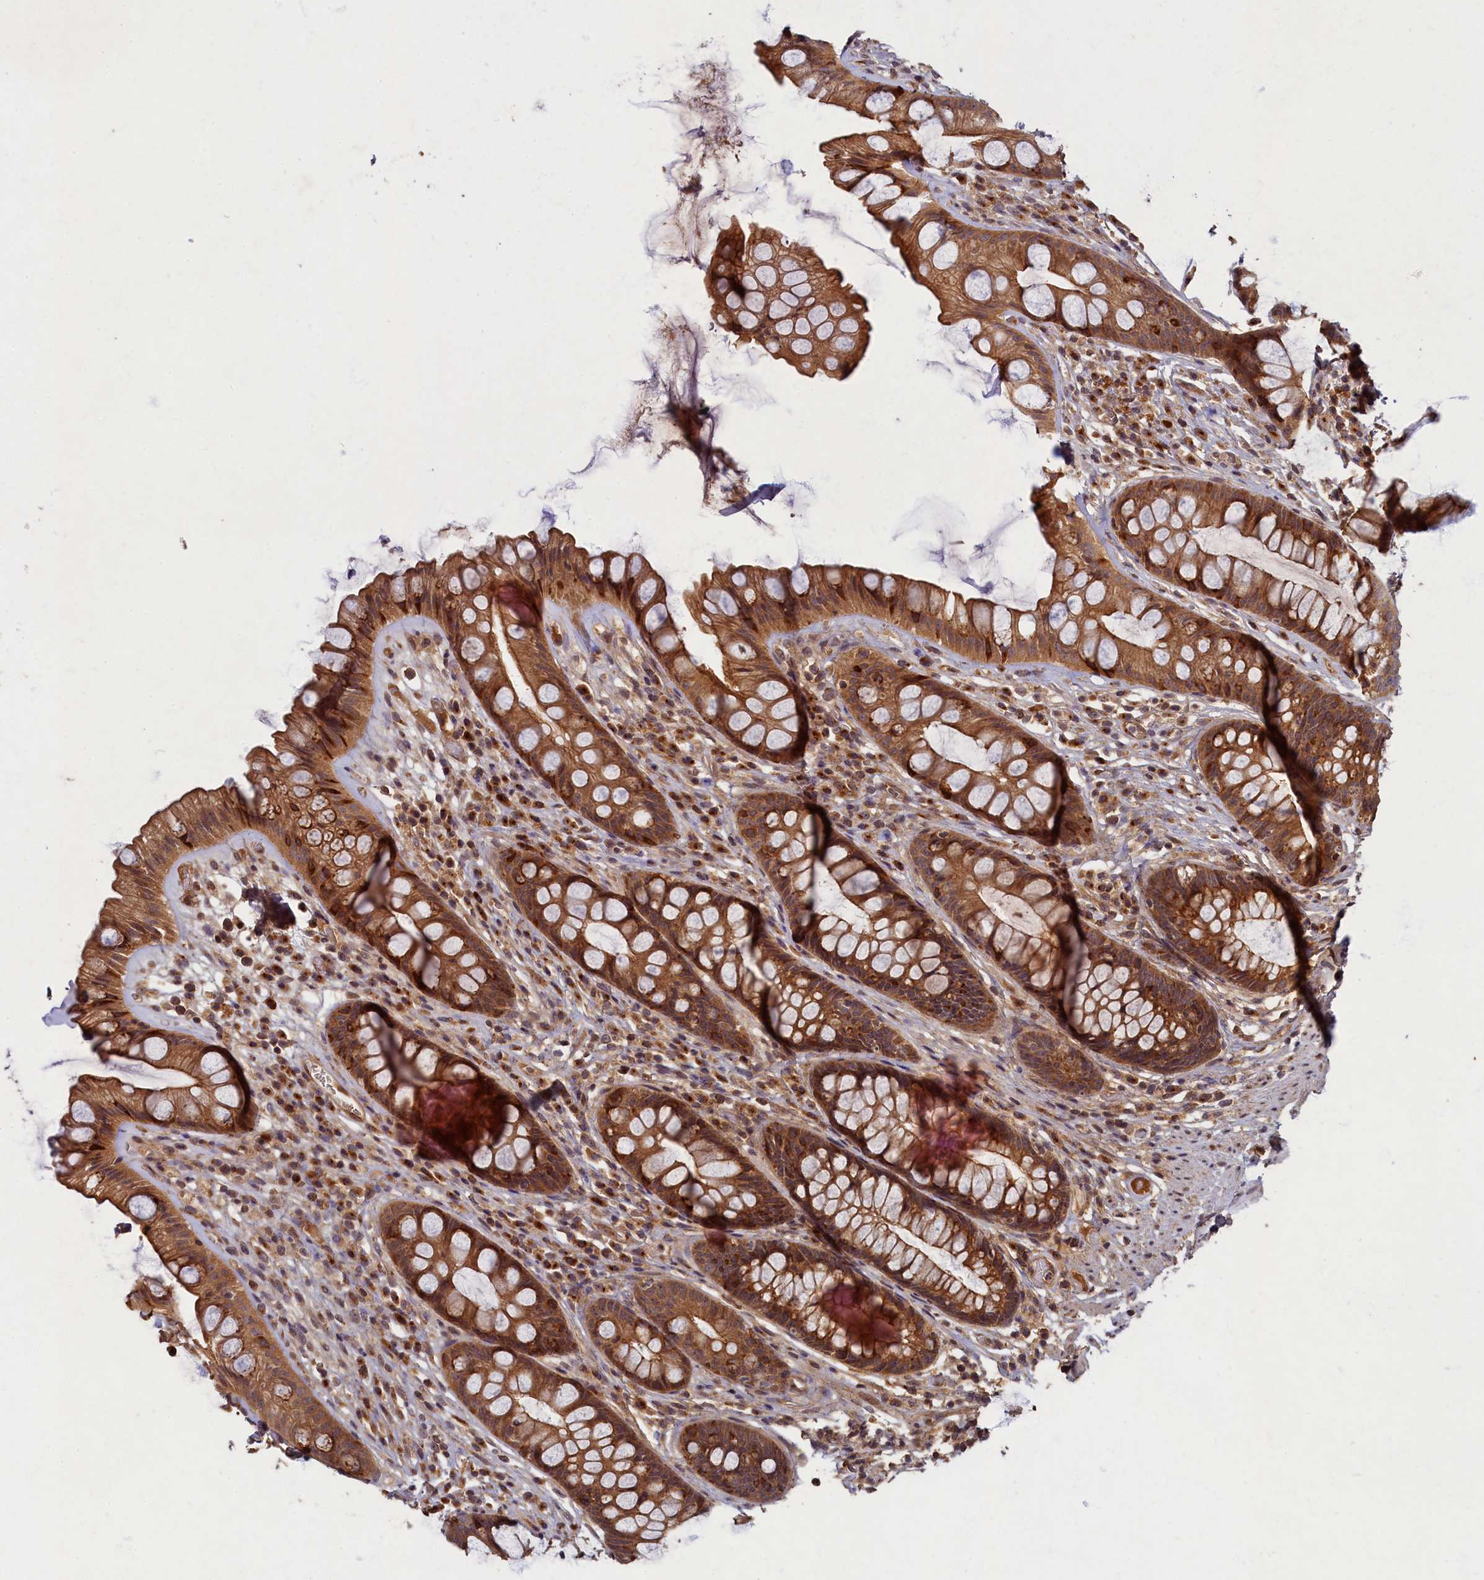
{"staining": {"intensity": "moderate", "quantity": ">75%", "location": "cytoplasmic/membranous"}, "tissue": "rectum", "cell_type": "Glandular cells", "image_type": "normal", "snomed": [{"axis": "morphology", "description": "Normal tissue, NOS"}, {"axis": "topography", "description": "Rectum"}], "caption": "Moderate cytoplasmic/membranous expression is appreciated in about >75% of glandular cells in normal rectum.", "gene": "BICD1", "patient": {"sex": "male", "age": 74}}